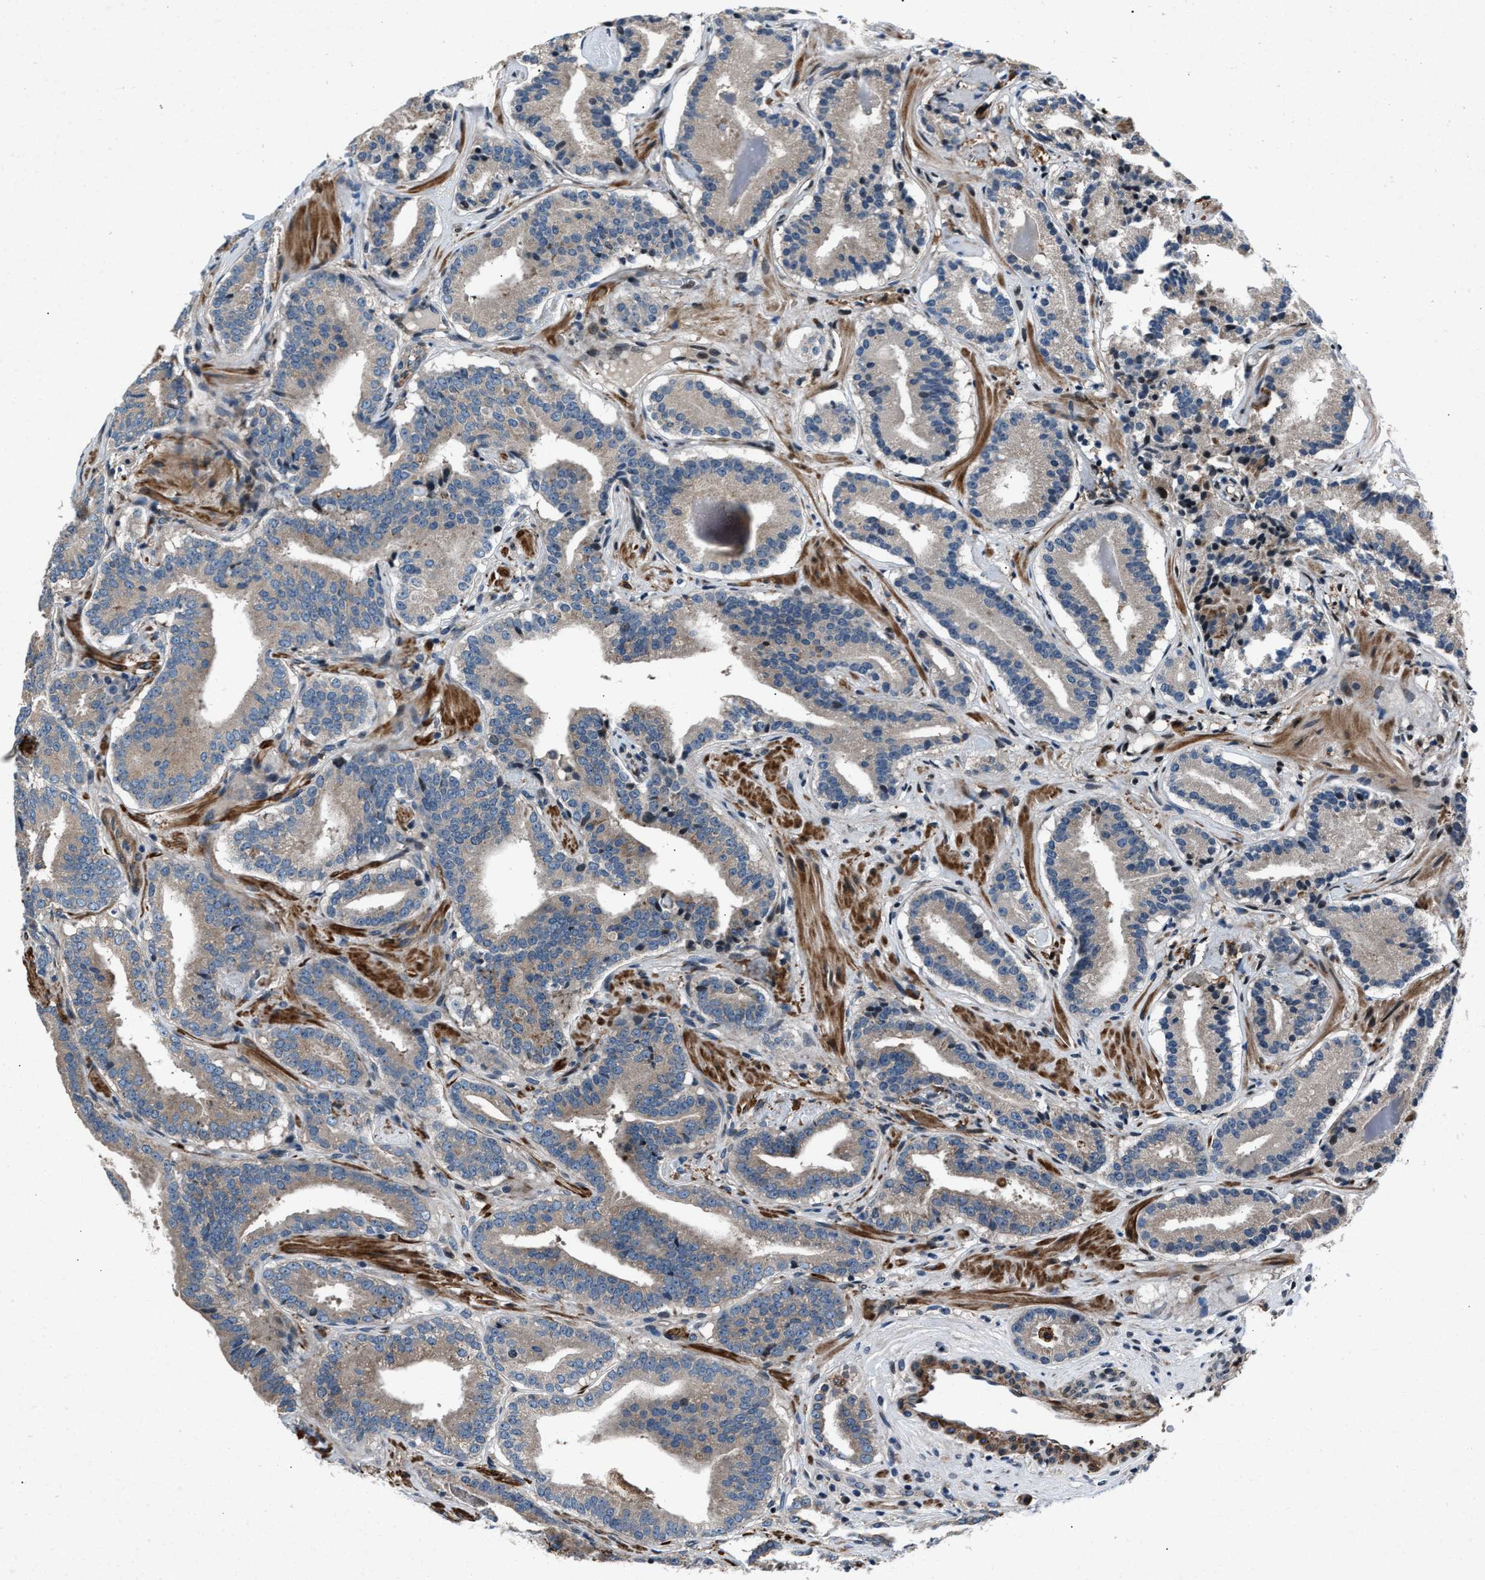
{"staining": {"intensity": "weak", "quantity": "25%-75%", "location": "cytoplasmic/membranous"}, "tissue": "prostate cancer", "cell_type": "Tumor cells", "image_type": "cancer", "snomed": [{"axis": "morphology", "description": "Adenocarcinoma, Low grade"}, {"axis": "topography", "description": "Prostate"}], "caption": "Immunohistochemistry staining of prostate cancer (low-grade adenocarcinoma), which exhibits low levels of weak cytoplasmic/membranous staining in approximately 25%-75% of tumor cells indicating weak cytoplasmic/membranous protein positivity. The staining was performed using DAB (brown) for protein detection and nuclei were counterstained in hematoxylin (blue).", "gene": "DYNC2I1", "patient": {"sex": "male", "age": 51}}